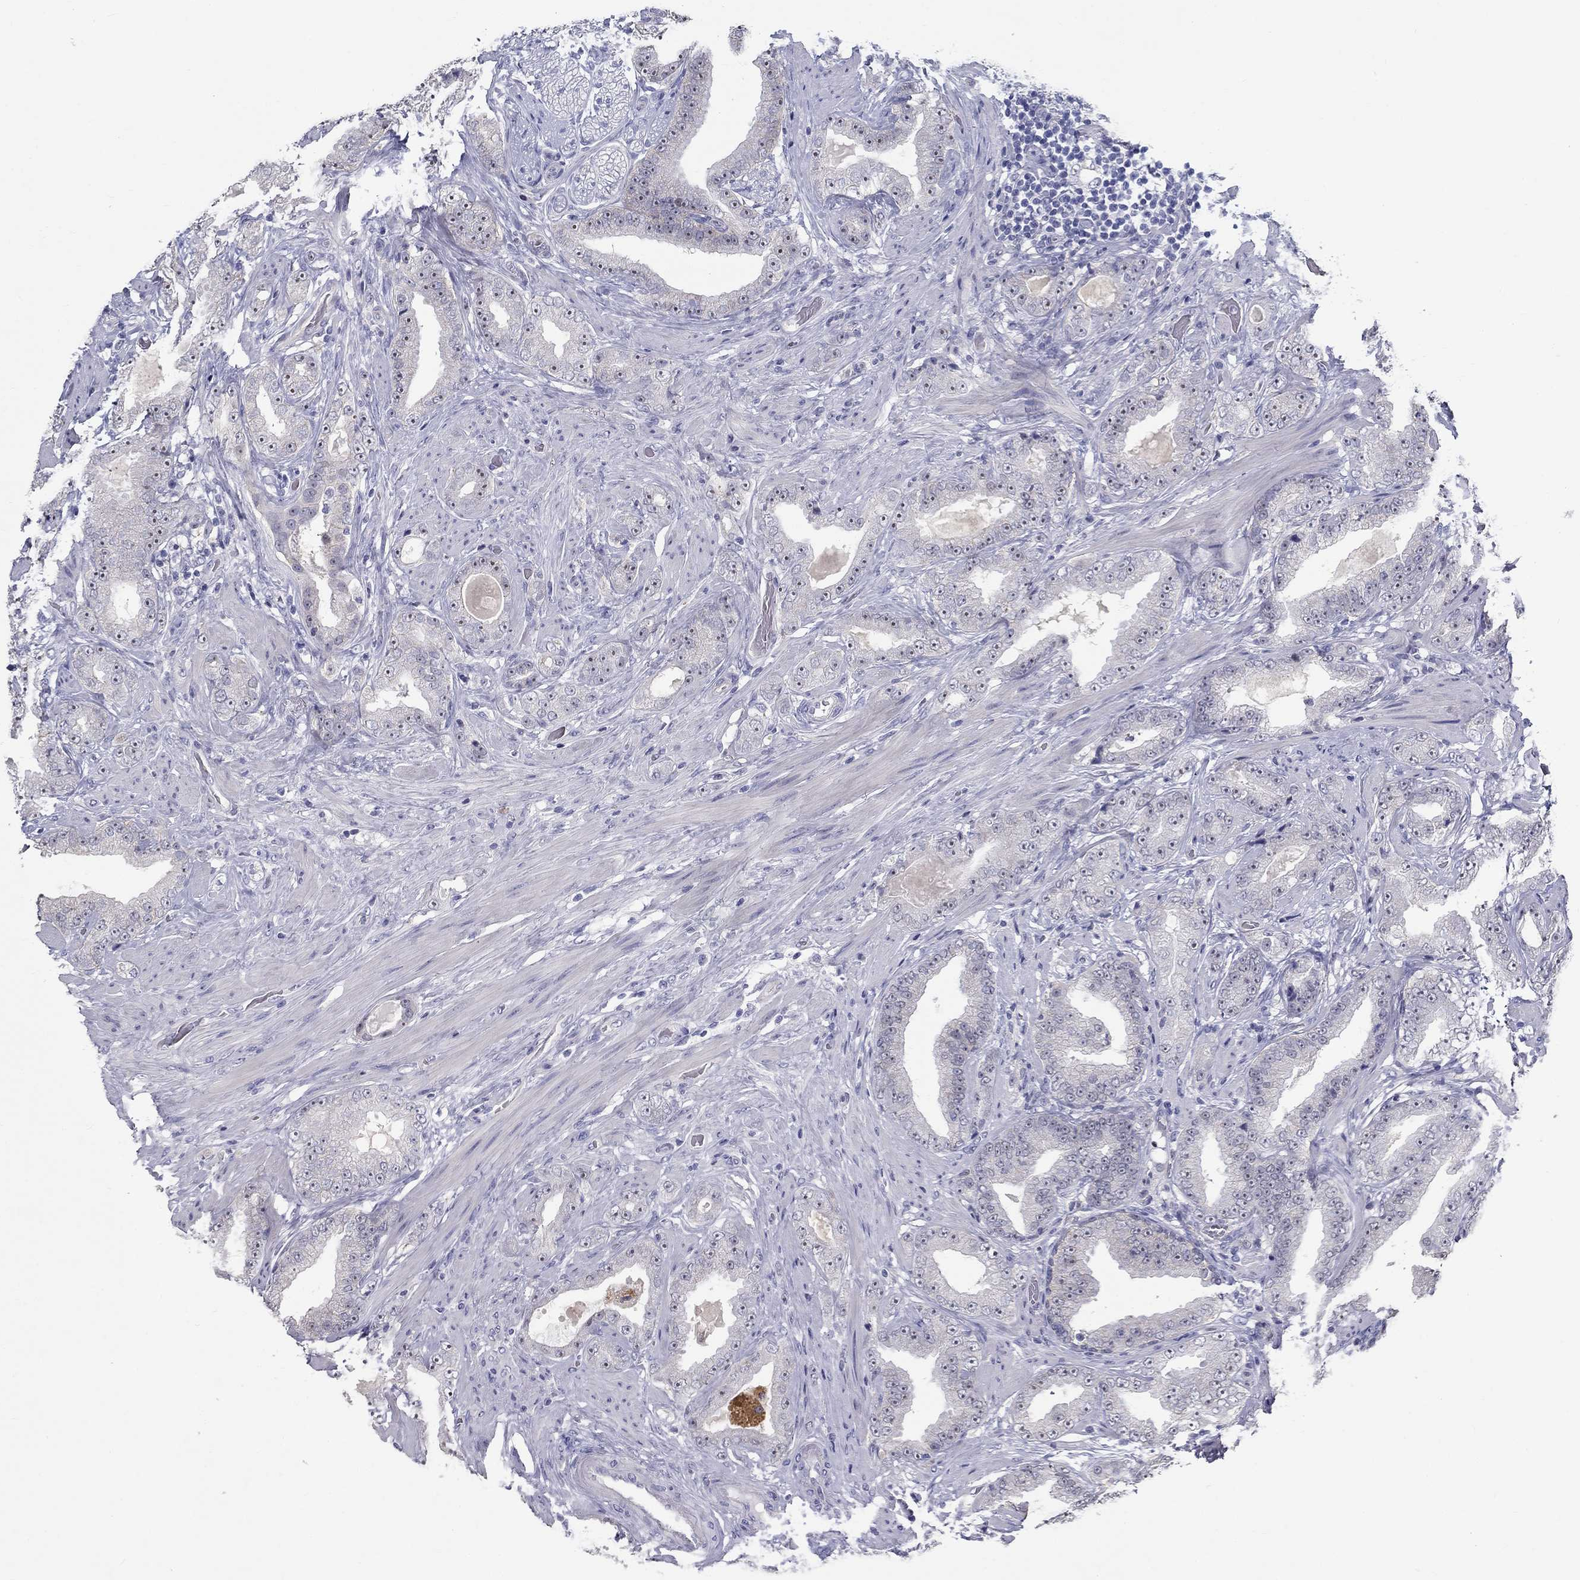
{"staining": {"intensity": "negative", "quantity": "none", "location": "none"}, "tissue": "prostate cancer", "cell_type": "Tumor cells", "image_type": "cancer", "snomed": [{"axis": "morphology", "description": "Adenocarcinoma, Low grade"}, {"axis": "topography", "description": "Prostate"}], "caption": "This is an immunohistochemistry (IHC) photomicrograph of low-grade adenocarcinoma (prostate). There is no staining in tumor cells.", "gene": "GUCA1A", "patient": {"sex": "male", "age": 60}}